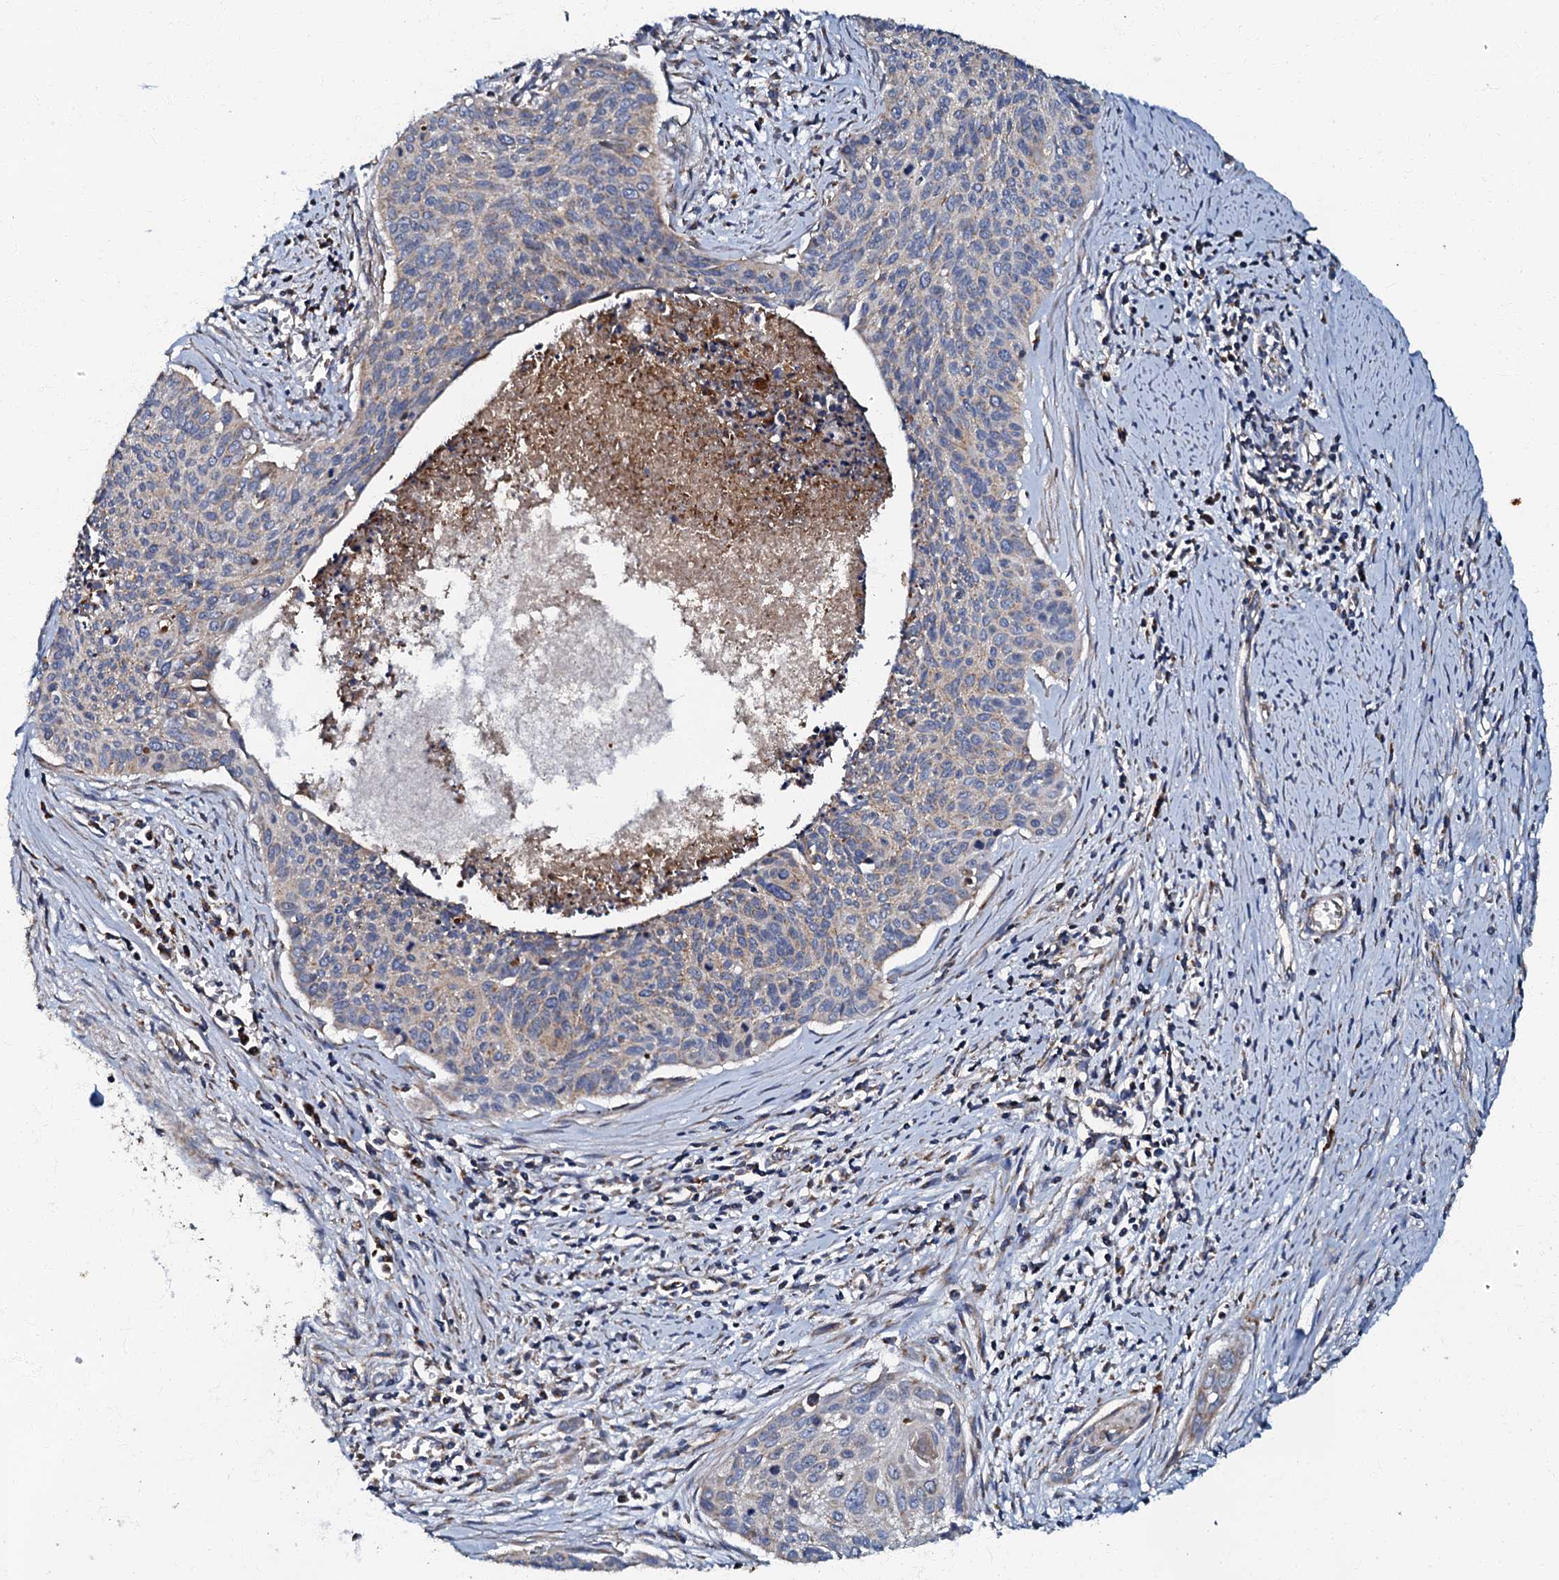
{"staining": {"intensity": "negative", "quantity": "none", "location": "none"}, "tissue": "cervical cancer", "cell_type": "Tumor cells", "image_type": "cancer", "snomed": [{"axis": "morphology", "description": "Squamous cell carcinoma, NOS"}, {"axis": "topography", "description": "Cervix"}], "caption": "DAB (3,3'-diaminobenzidine) immunohistochemical staining of squamous cell carcinoma (cervical) displays no significant positivity in tumor cells.", "gene": "NDUFA12", "patient": {"sex": "female", "age": 55}}